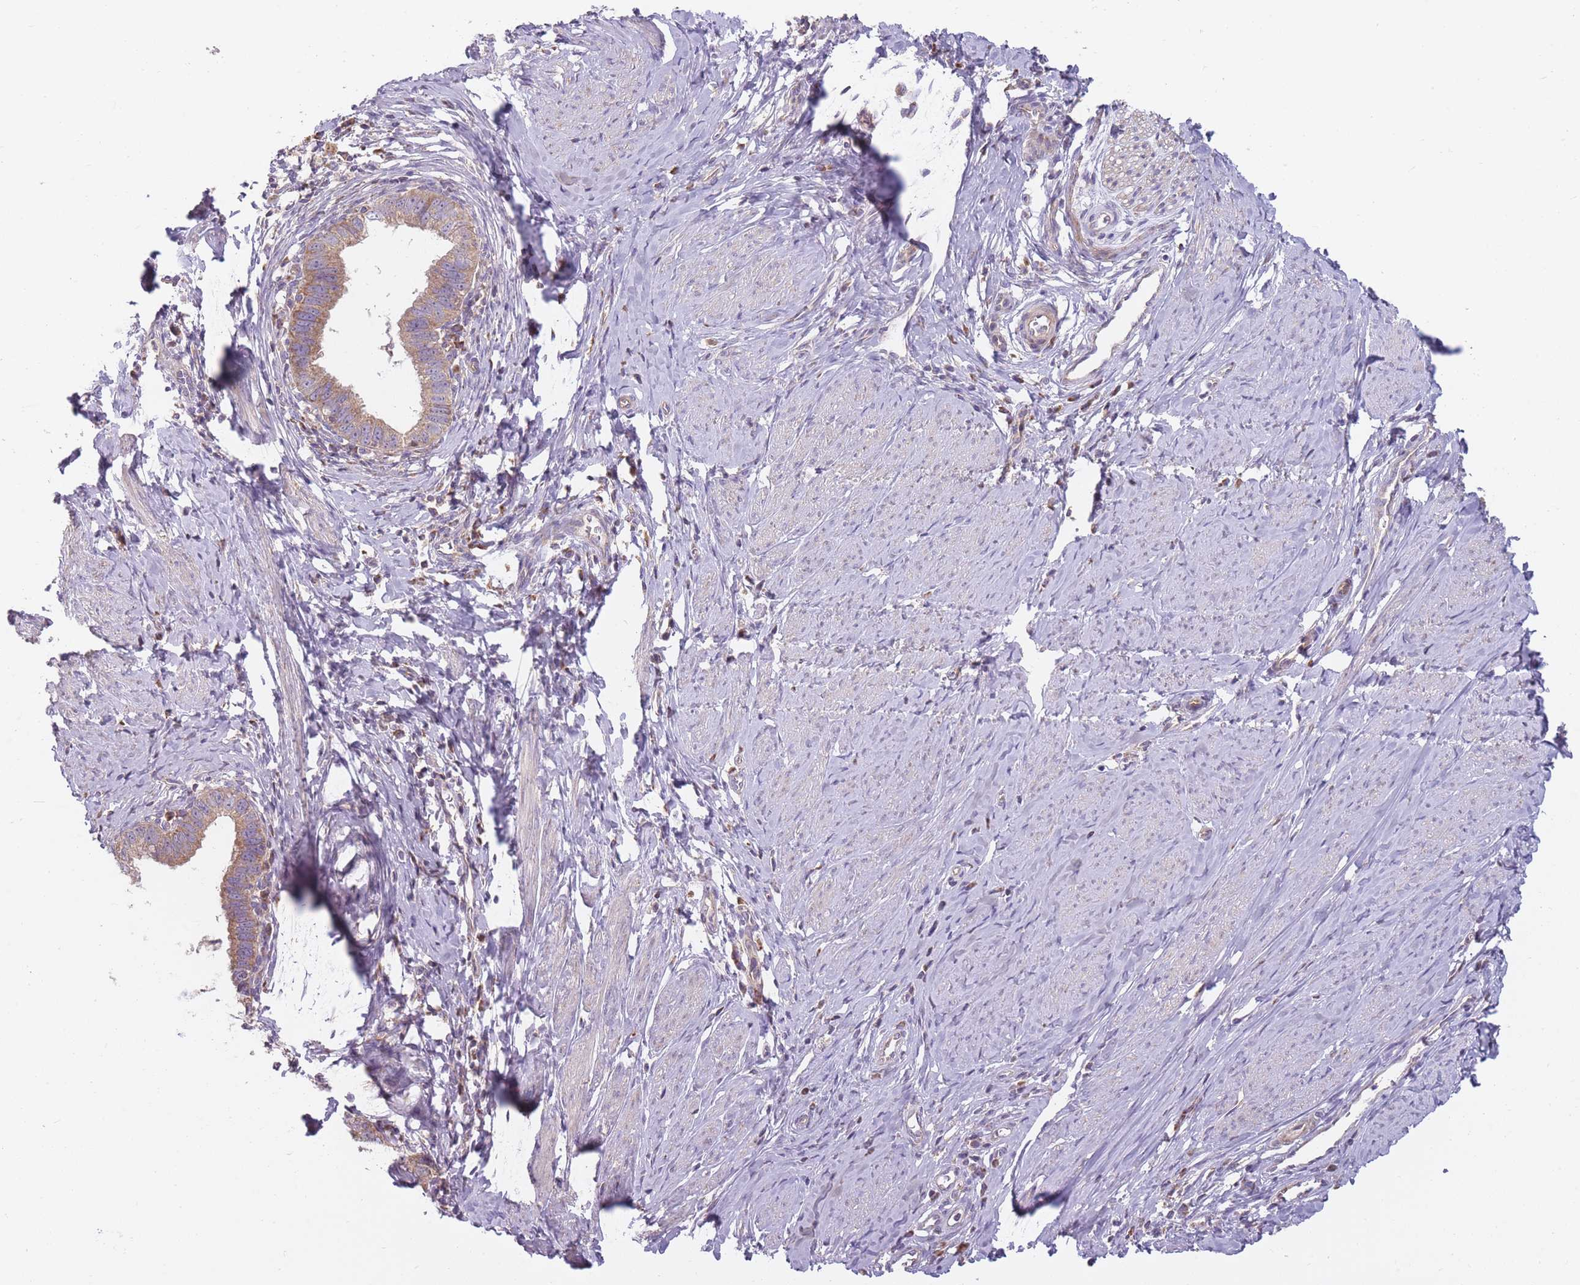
{"staining": {"intensity": "moderate", "quantity": ">75%", "location": "cytoplasmic/membranous"}, "tissue": "cervical cancer", "cell_type": "Tumor cells", "image_type": "cancer", "snomed": [{"axis": "morphology", "description": "Adenocarcinoma, NOS"}, {"axis": "topography", "description": "Cervix"}], "caption": "Protein expression analysis of human cervical cancer reveals moderate cytoplasmic/membranous staining in approximately >75% of tumor cells.", "gene": "NDUFA9", "patient": {"sex": "female", "age": 36}}